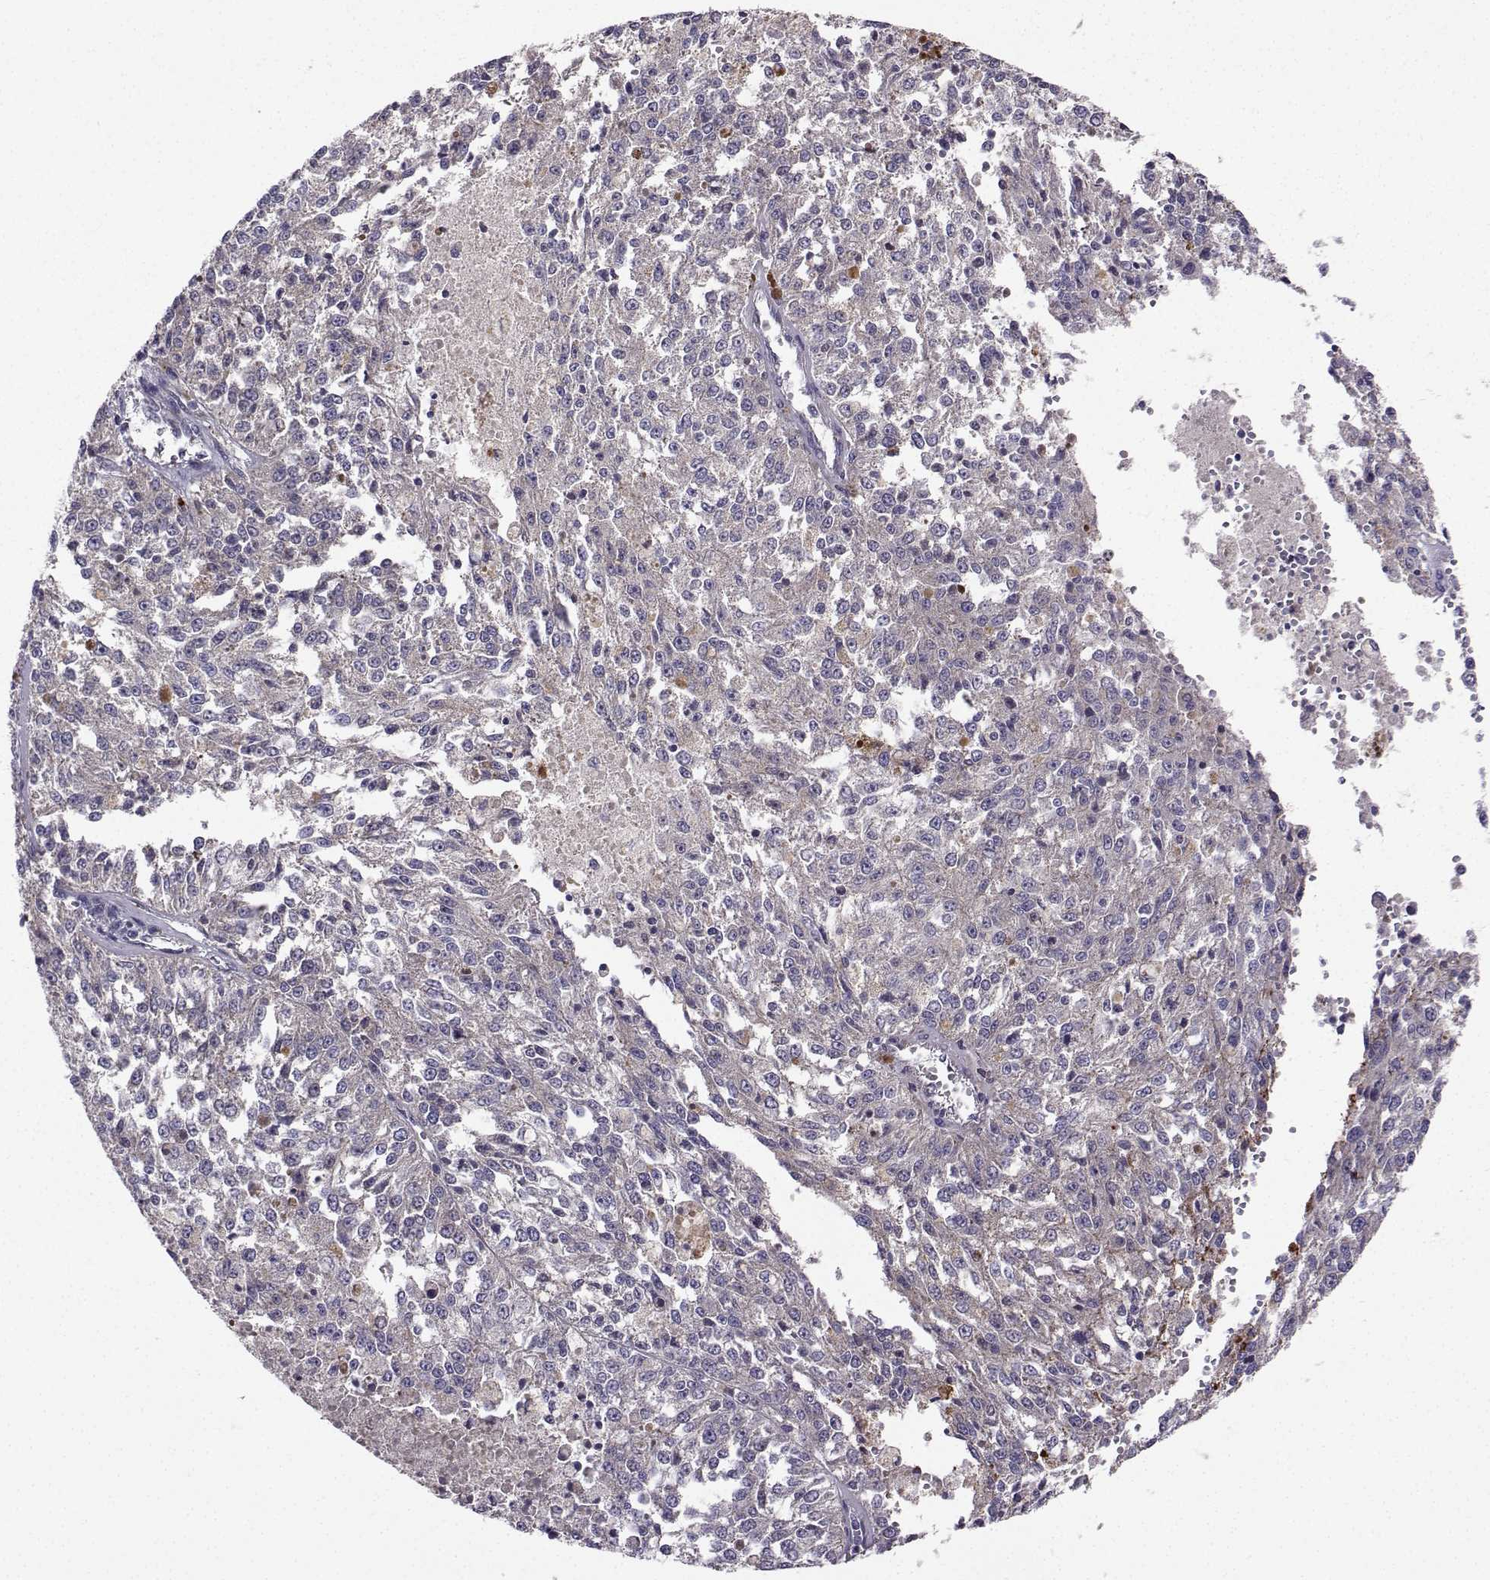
{"staining": {"intensity": "negative", "quantity": "none", "location": "none"}, "tissue": "melanoma", "cell_type": "Tumor cells", "image_type": "cancer", "snomed": [{"axis": "morphology", "description": "Malignant melanoma, Metastatic site"}, {"axis": "topography", "description": "Lymph node"}], "caption": "This is a image of immunohistochemistry (IHC) staining of malignant melanoma (metastatic site), which shows no staining in tumor cells.", "gene": "STXBP5", "patient": {"sex": "female", "age": 64}}